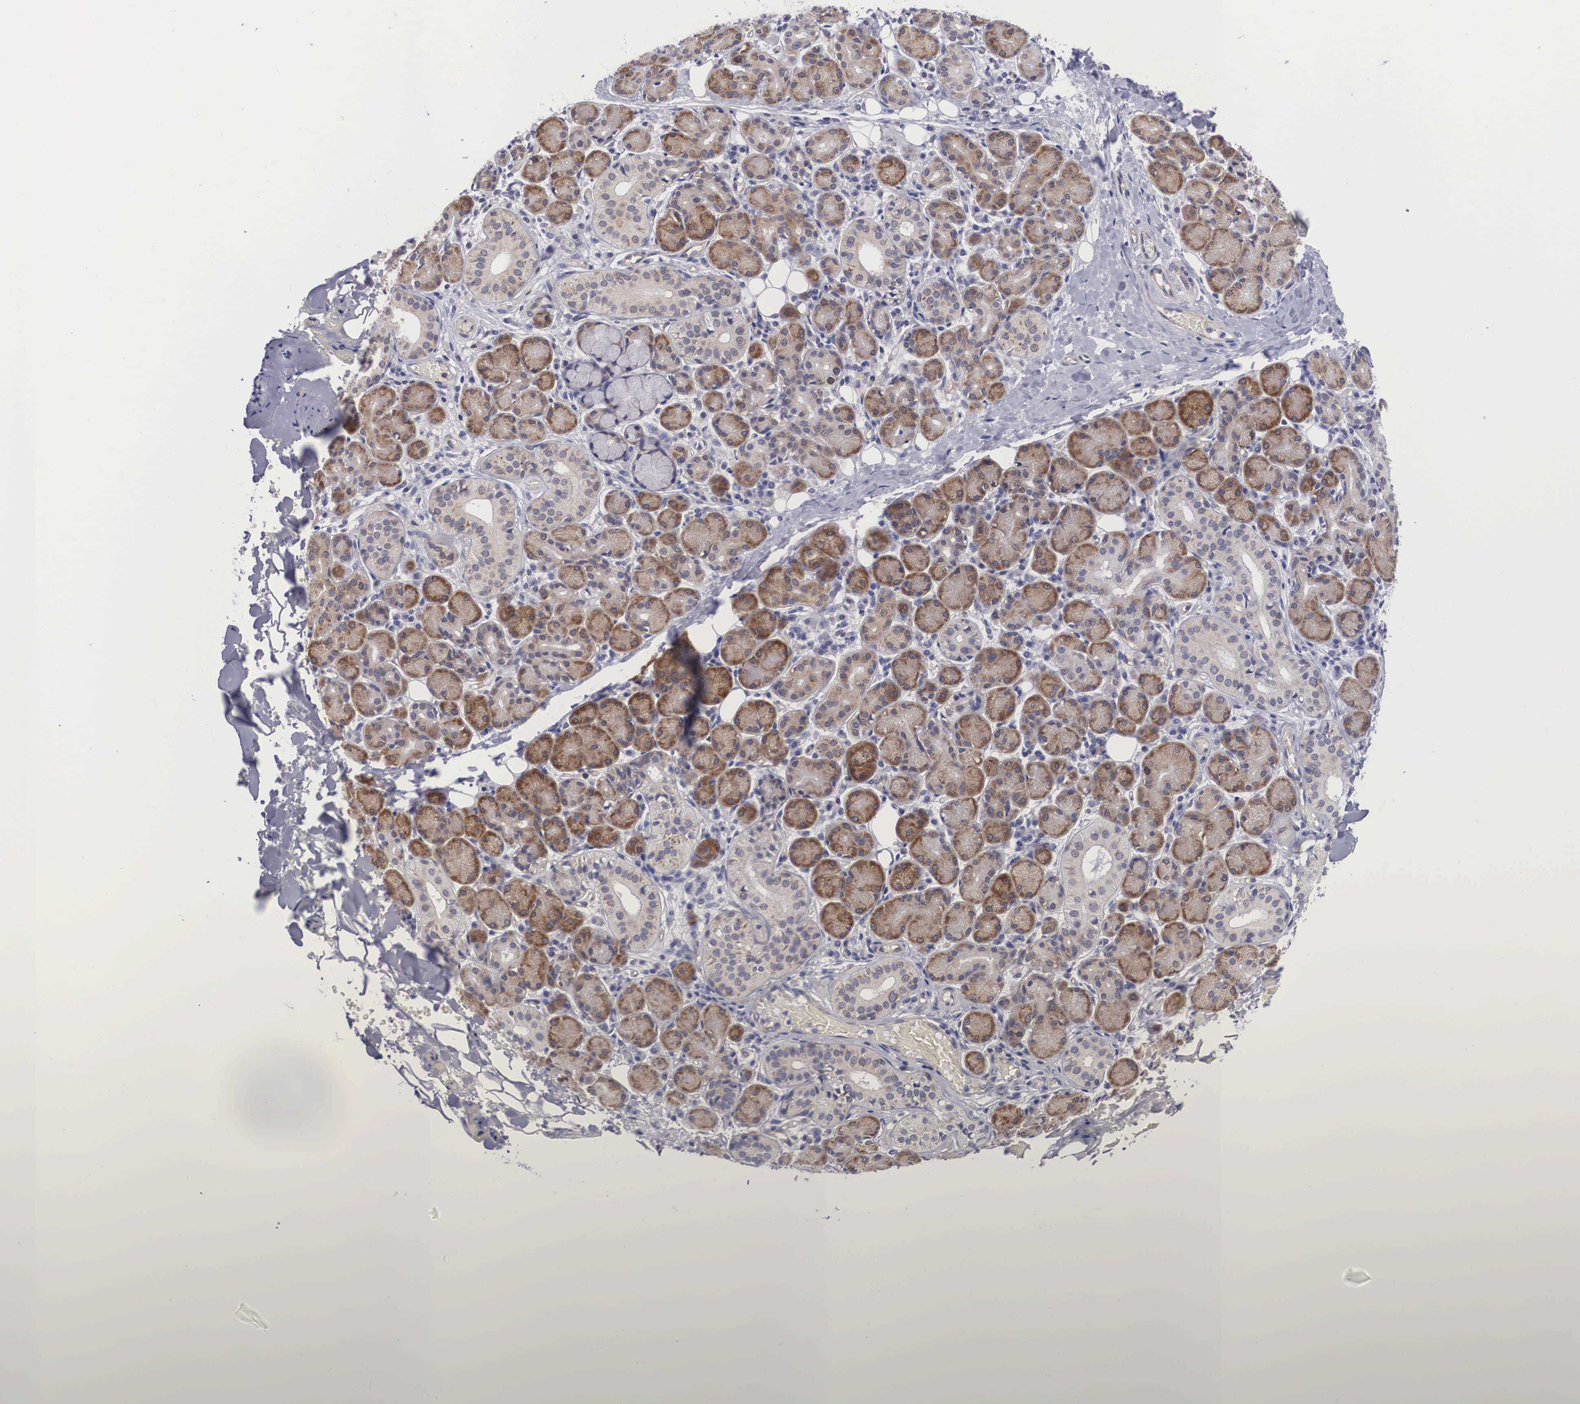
{"staining": {"intensity": "weak", "quantity": "25%-75%", "location": "cytoplasmic/membranous"}, "tissue": "salivary gland", "cell_type": "Glandular cells", "image_type": "normal", "snomed": [{"axis": "morphology", "description": "Normal tissue, NOS"}, {"axis": "topography", "description": "Salivary gland"}, {"axis": "topography", "description": "Peripheral nerve tissue"}], "caption": "Salivary gland stained with DAB (3,3'-diaminobenzidine) immunohistochemistry demonstrates low levels of weak cytoplasmic/membranous staining in approximately 25%-75% of glandular cells.", "gene": "MAST4", "patient": {"sex": "male", "age": 62}}